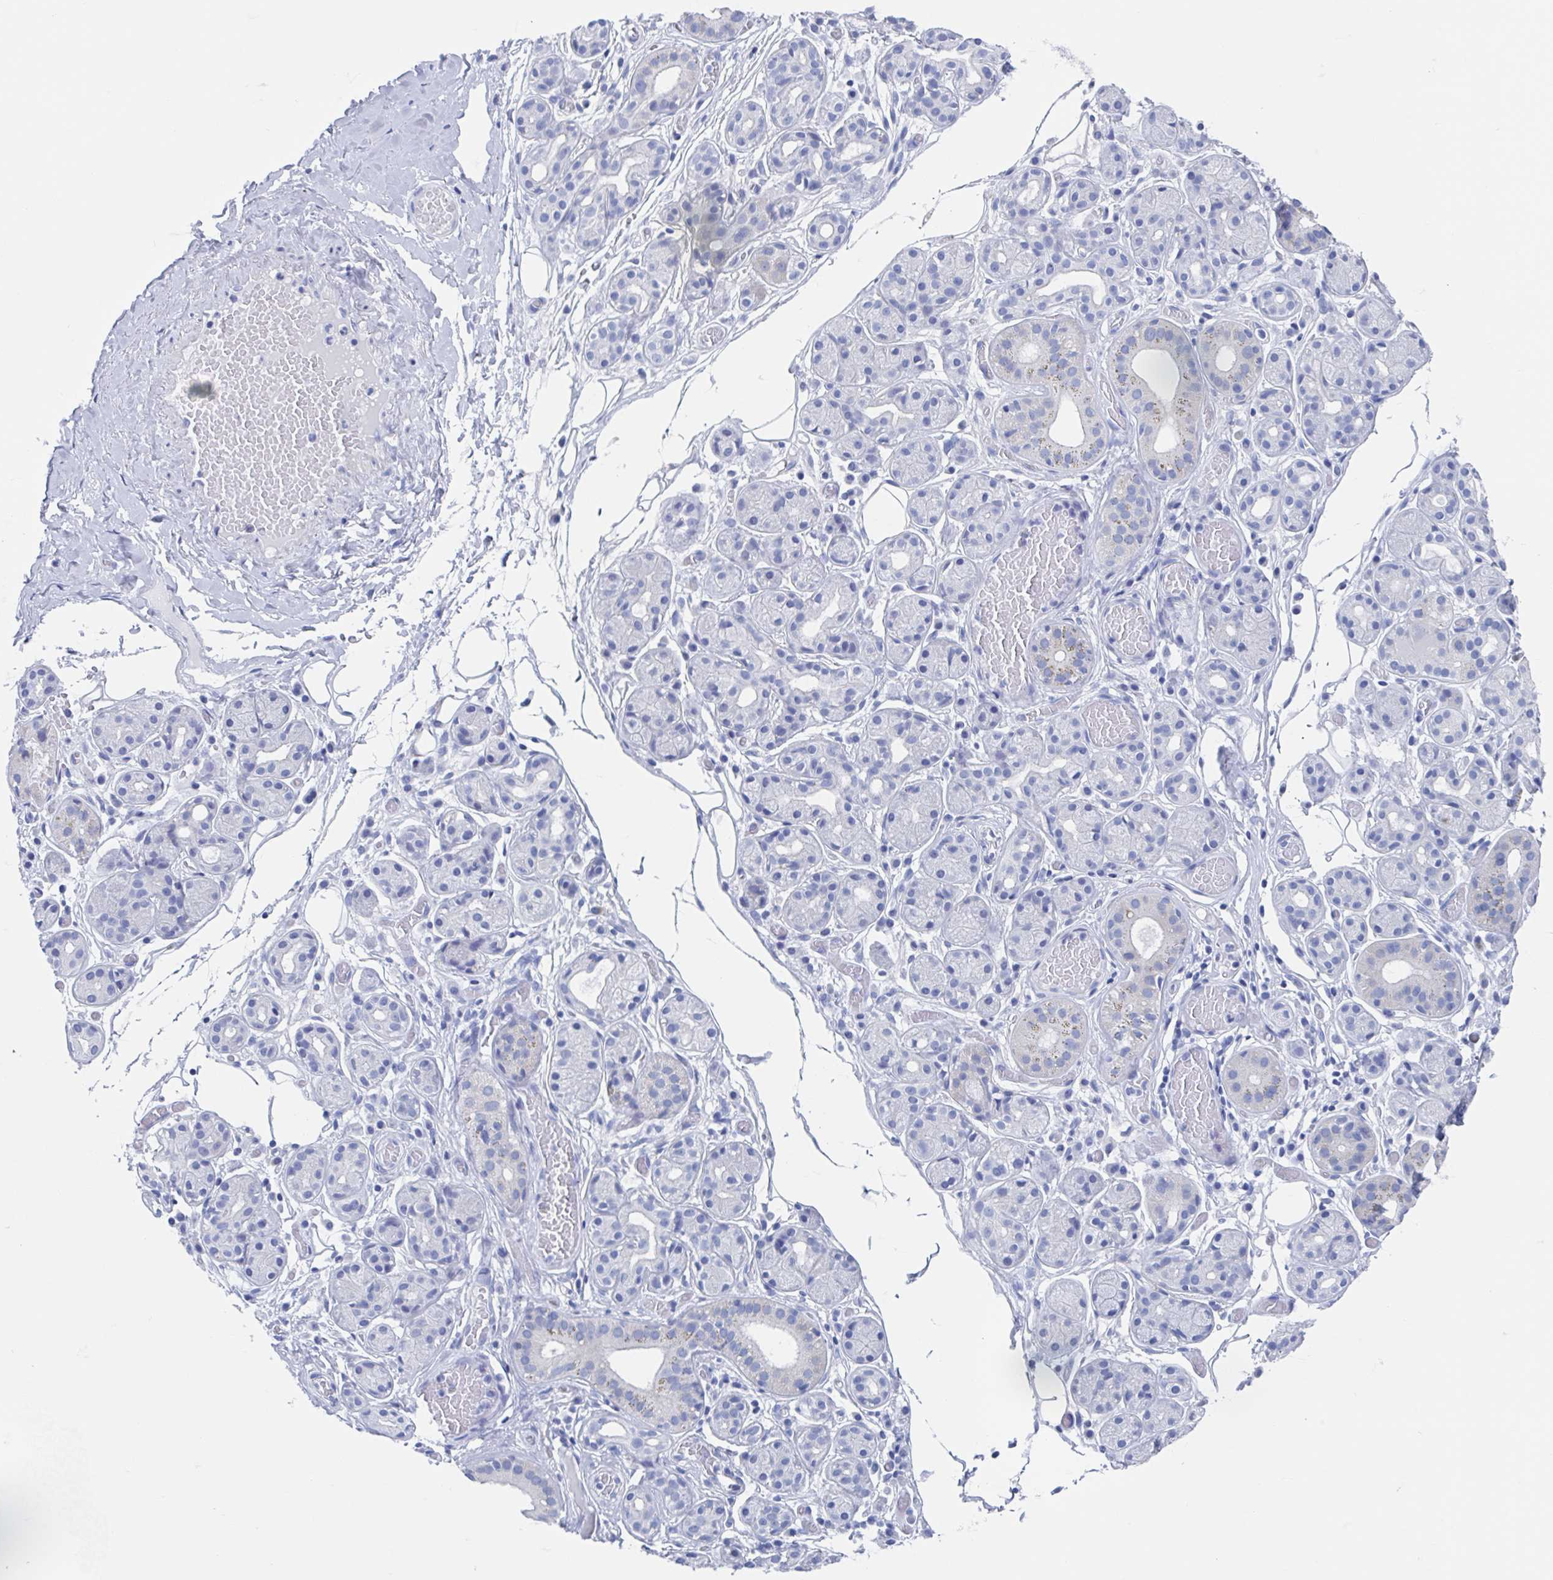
{"staining": {"intensity": "negative", "quantity": "none", "location": "none"}, "tissue": "salivary gland", "cell_type": "Glandular cells", "image_type": "normal", "snomed": [{"axis": "morphology", "description": "Normal tissue, NOS"}, {"axis": "topography", "description": "Salivary gland"}, {"axis": "topography", "description": "Peripheral nerve tissue"}], "caption": "IHC histopathology image of normal salivary gland: salivary gland stained with DAB reveals no significant protein staining in glandular cells. (DAB IHC, high magnification).", "gene": "SHCBP1L", "patient": {"sex": "male", "age": 71}}